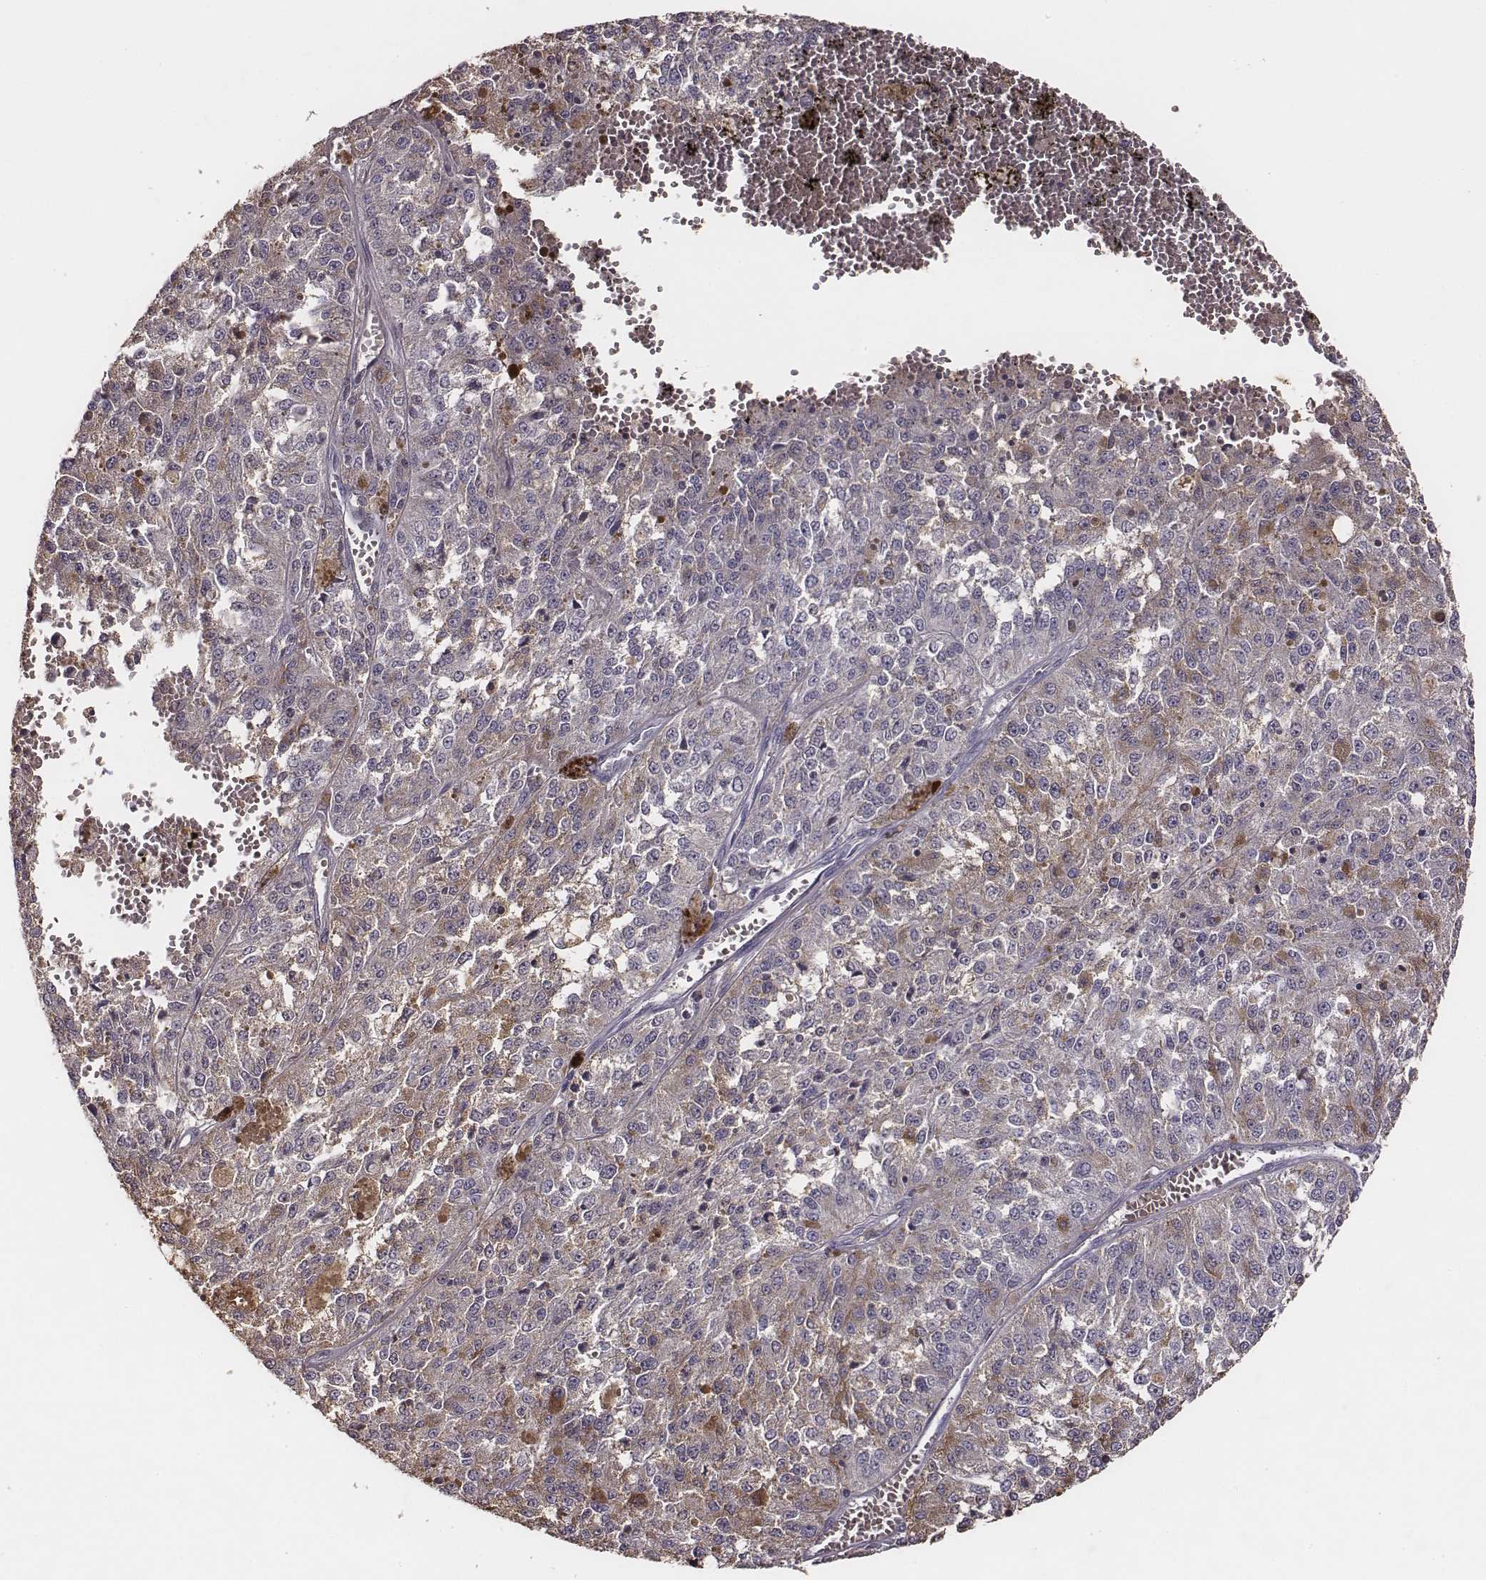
{"staining": {"intensity": "negative", "quantity": "none", "location": "none"}, "tissue": "melanoma", "cell_type": "Tumor cells", "image_type": "cancer", "snomed": [{"axis": "morphology", "description": "Malignant melanoma, Metastatic site"}, {"axis": "topography", "description": "Lymph node"}], "caption": "Immunohistochemical staining of melanoma exhibits no significant staining in tumor cells.", "gene": "SLC22A6", "patient": {"sex": "female", "age": 64}}